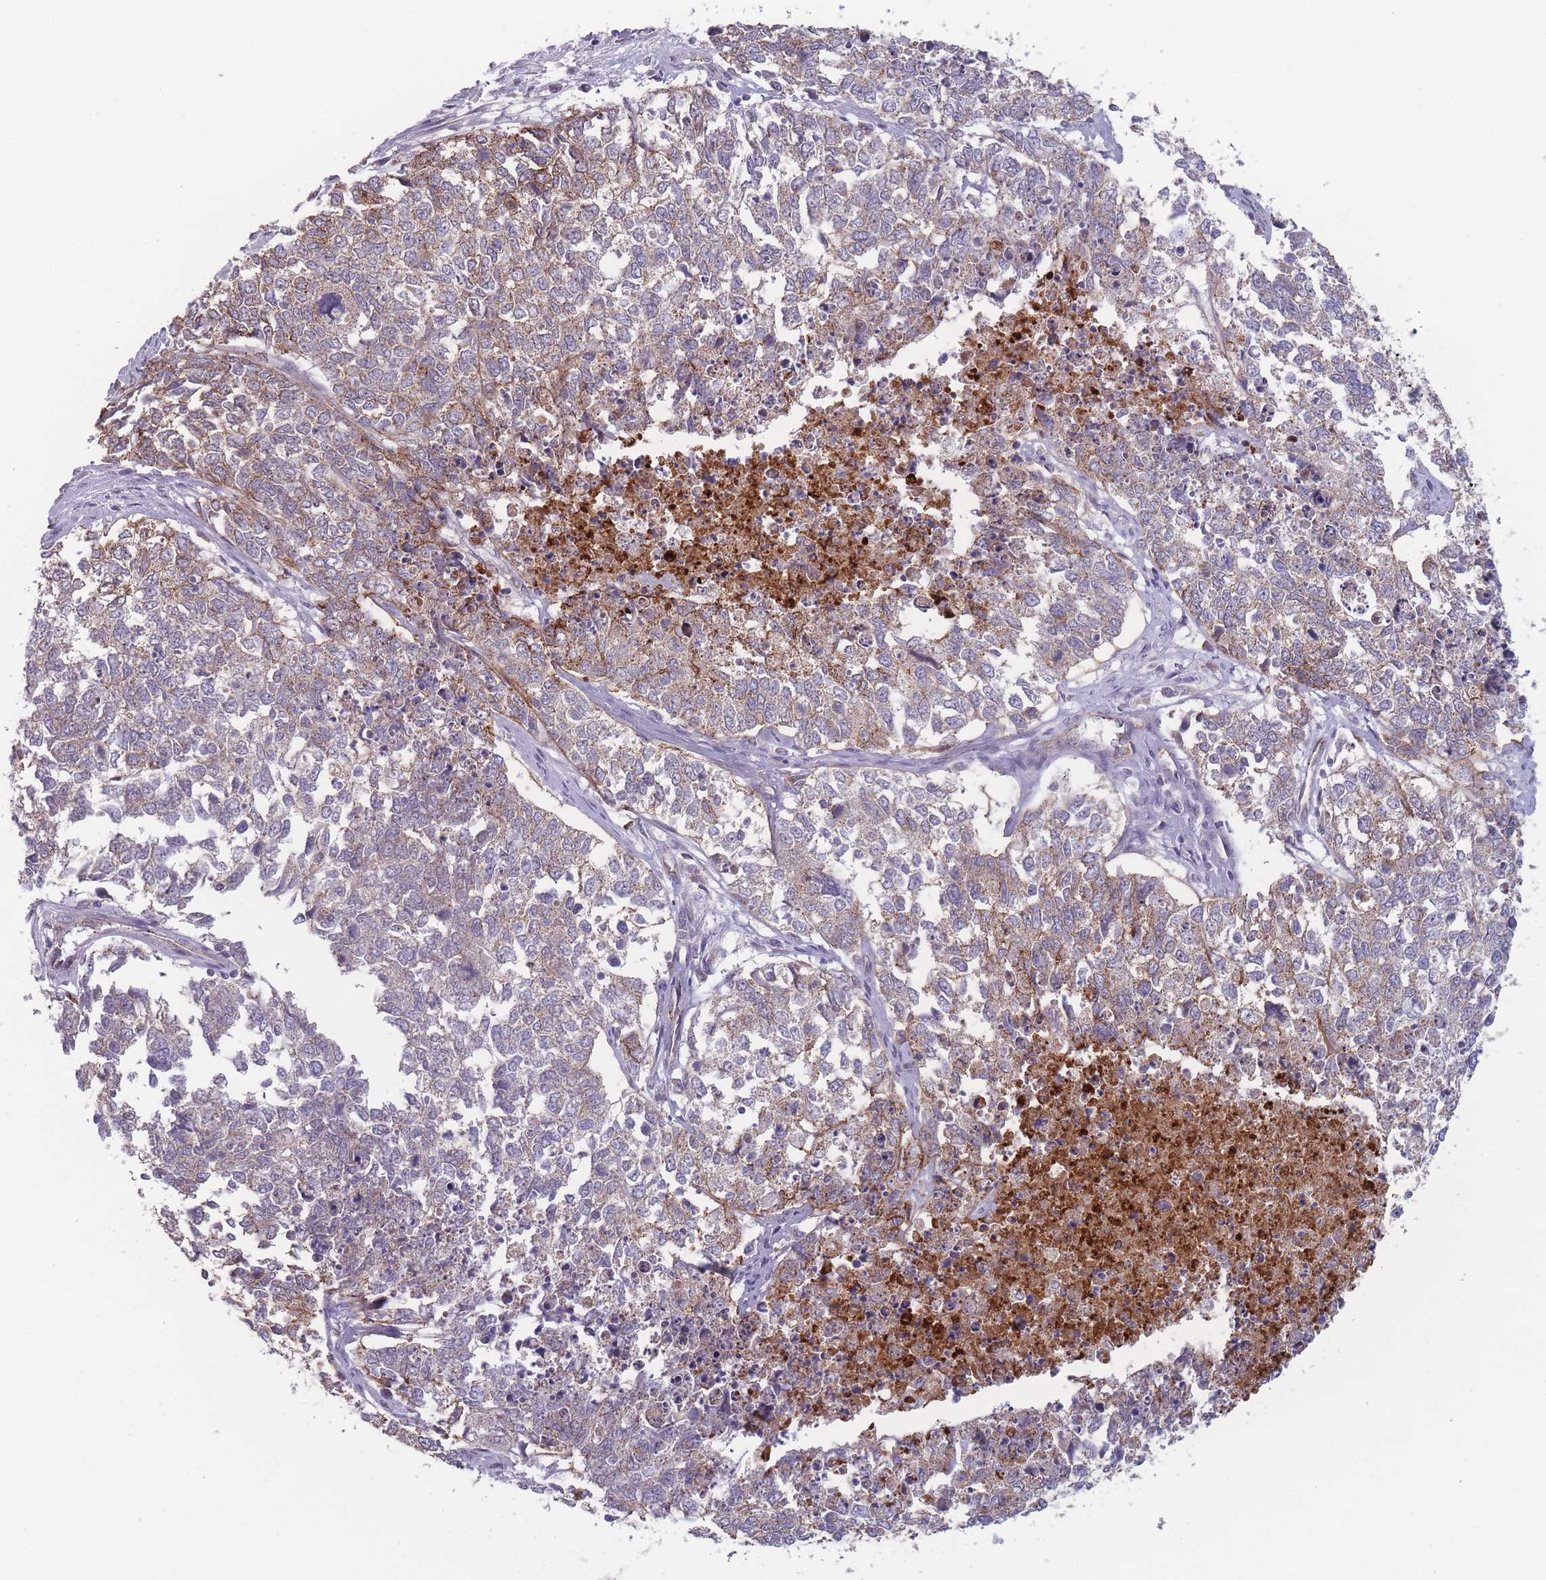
{"staining": {"intensity": "moderate", "quantity": "<25%", "location": "cytoplasmic/membranous"}, "tissue": "cervical cancer", "cell_type": "Tumor cells", "image_type": "cancer", "snomed": [{"axis": "morphology", "description": "Squamous cell carcinoma, NOS"}, {"axis": "topography", "description": "Cervix"}], "caption": "DAB immunohistochemical staining of human cervical cancer (squamous cell carcinoma) exhibits moderate cytoplasmic/membranous protein positivity in about <25% of tumor cells.", "gene": "TMEM232", "patient": {"sex": "female", "age": 63}}